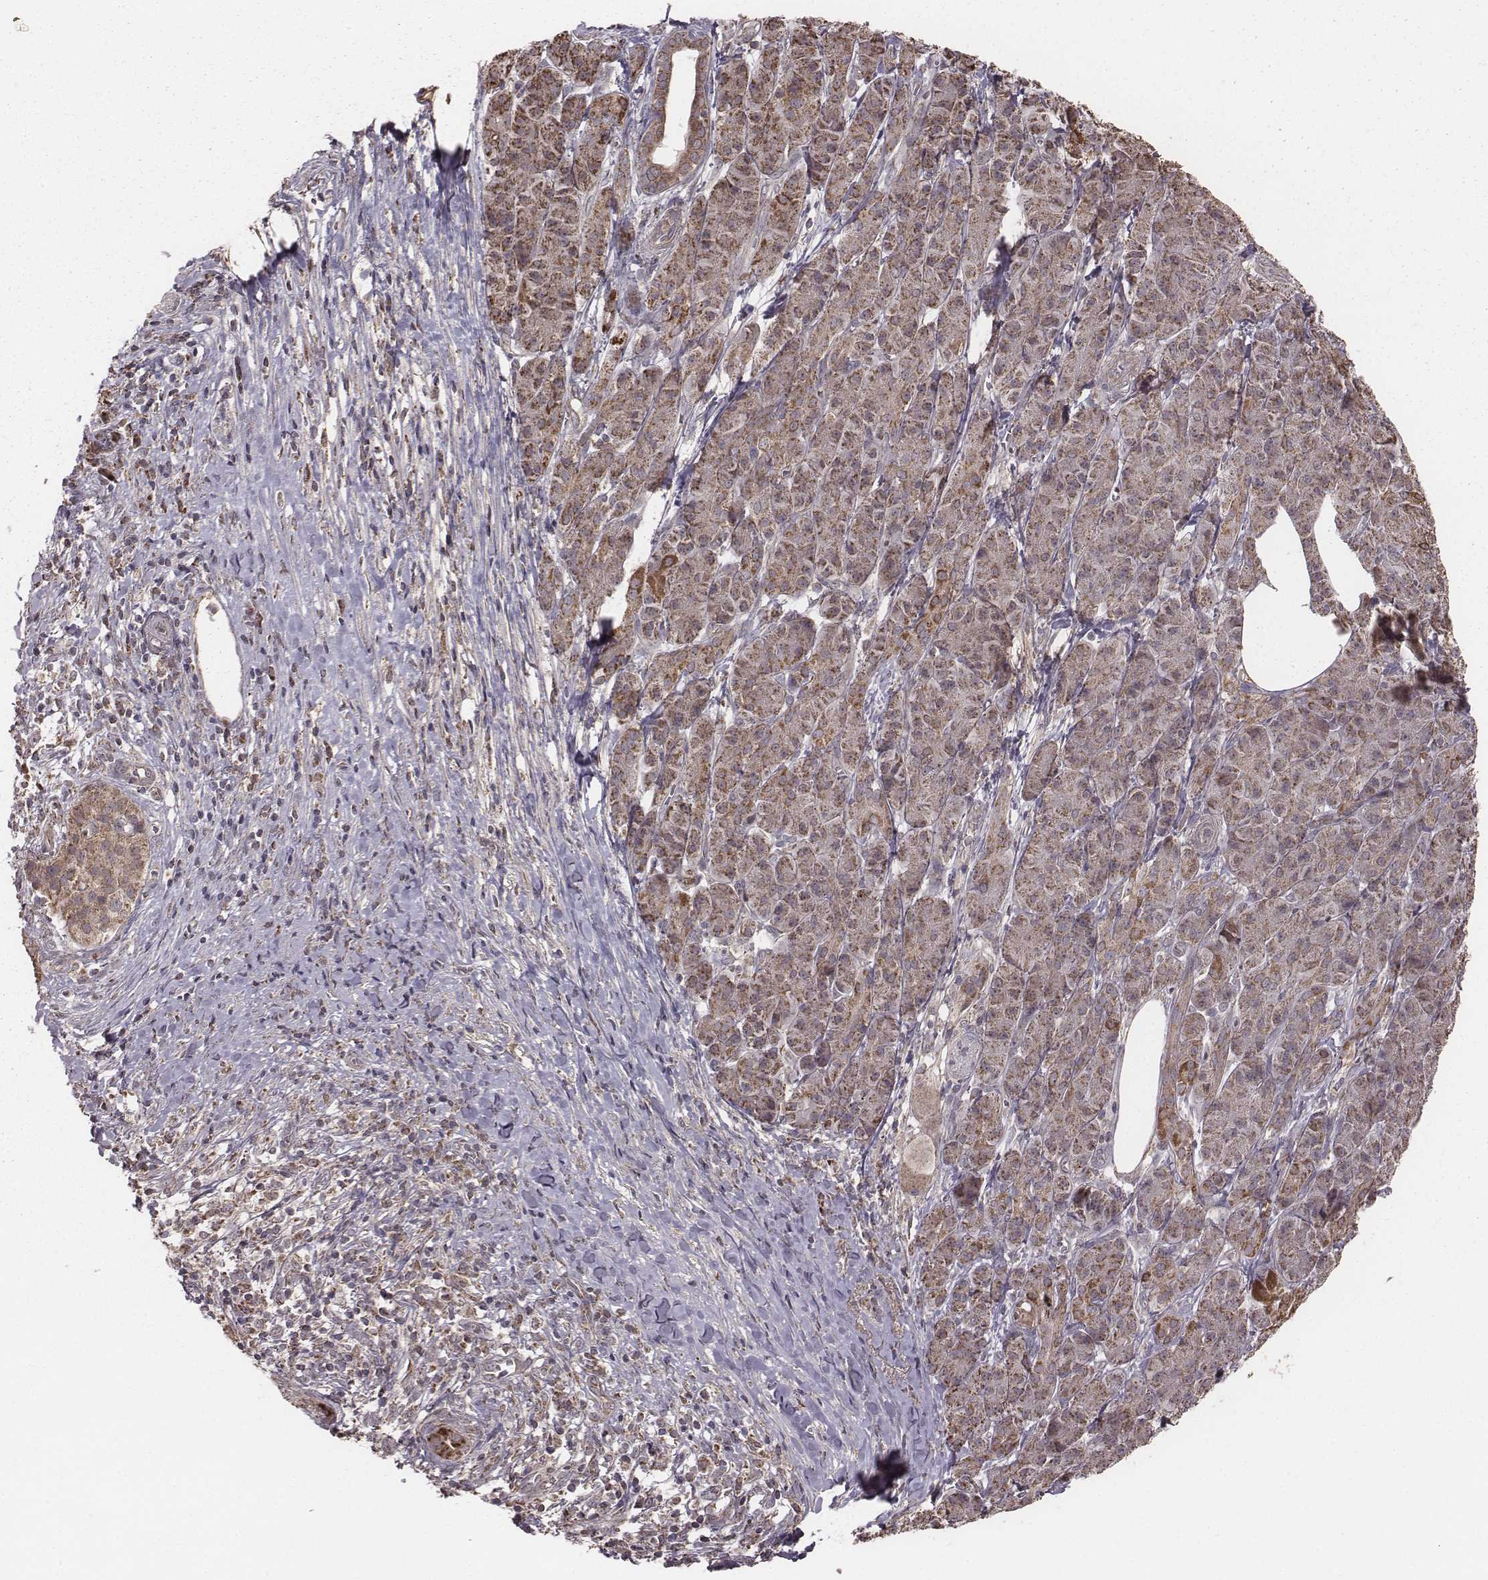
{"staining": {"intensity": "moderate", "quantity": ">75%", "location": "cytoplasmic/membranous"}, "tissue": "pancreatic cancer", "cell_type": "Tumor cells", "image_type": "cancer", "snomed": [{"axis": "morphology", "description": "Adenocarcinoma, NOS"}, {"axis": "topography", "description": "Pancreas"}], "caption": "The image exhibits immunohistochemical staining of pancreatic cancer. There is moderate cytoplasmic/membranous staining is identified in approximately >75% of tumor cells.", "gene": "PDCD2L", "patient": {"sex": "male", "age": 61}}